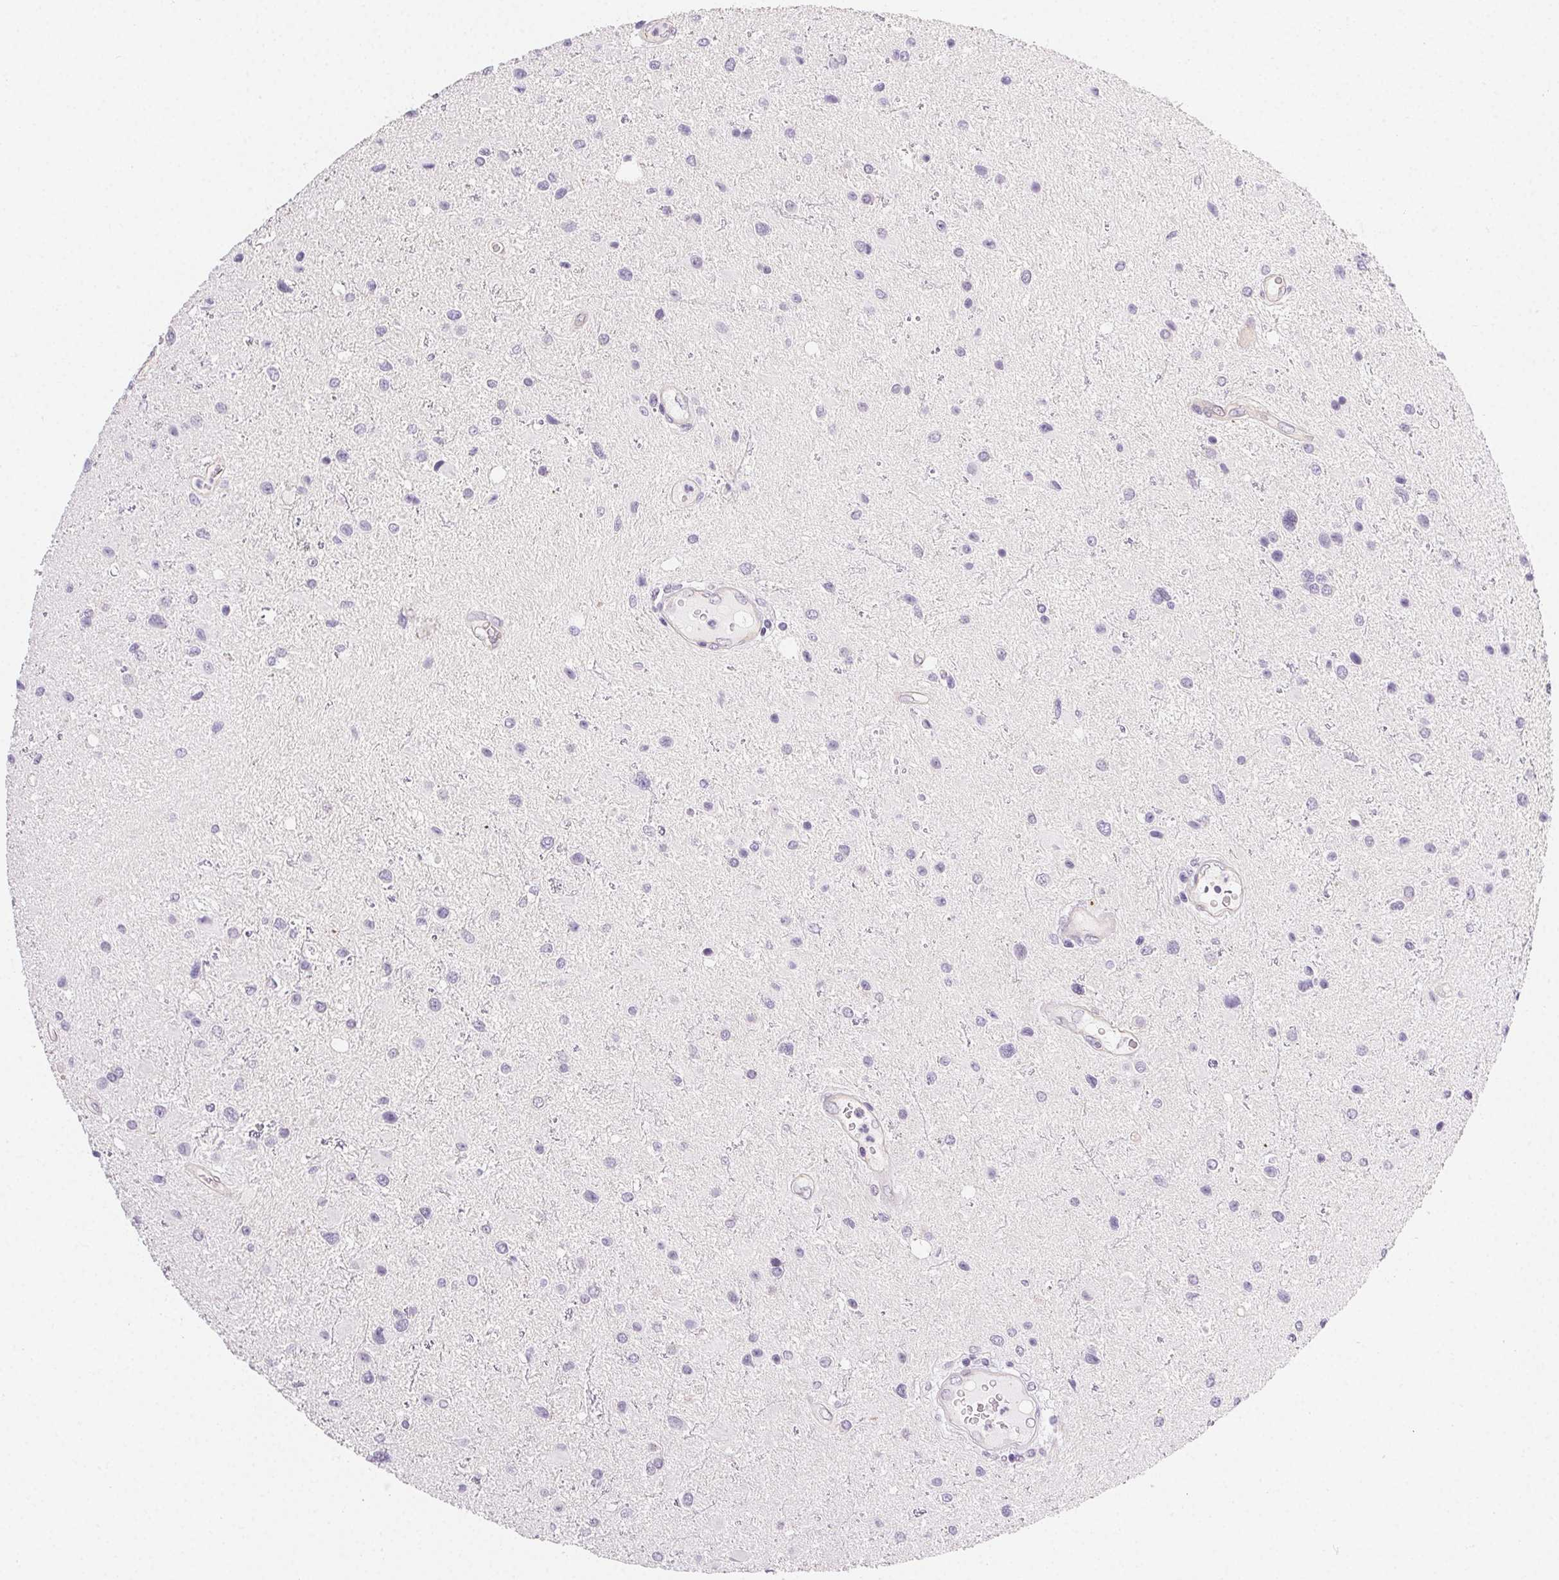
{"staining": {"intensity": "negative", "quantity": "none", "location": "none"}, "tissue": "glioma", "cell_type": "Tumor cells", "image_type": "cancer", "snomed": [{"axis": "morphology", "description": "Glioma, malignant, Low grade"}, {"axis": "topography", "description": "Brain"}], "caption": "The image displays no significant staining in tumor cells of malignant glioma (low-grade).", "gene": "CSN1S1", "patient": {"sex": "female", "age": 32}}